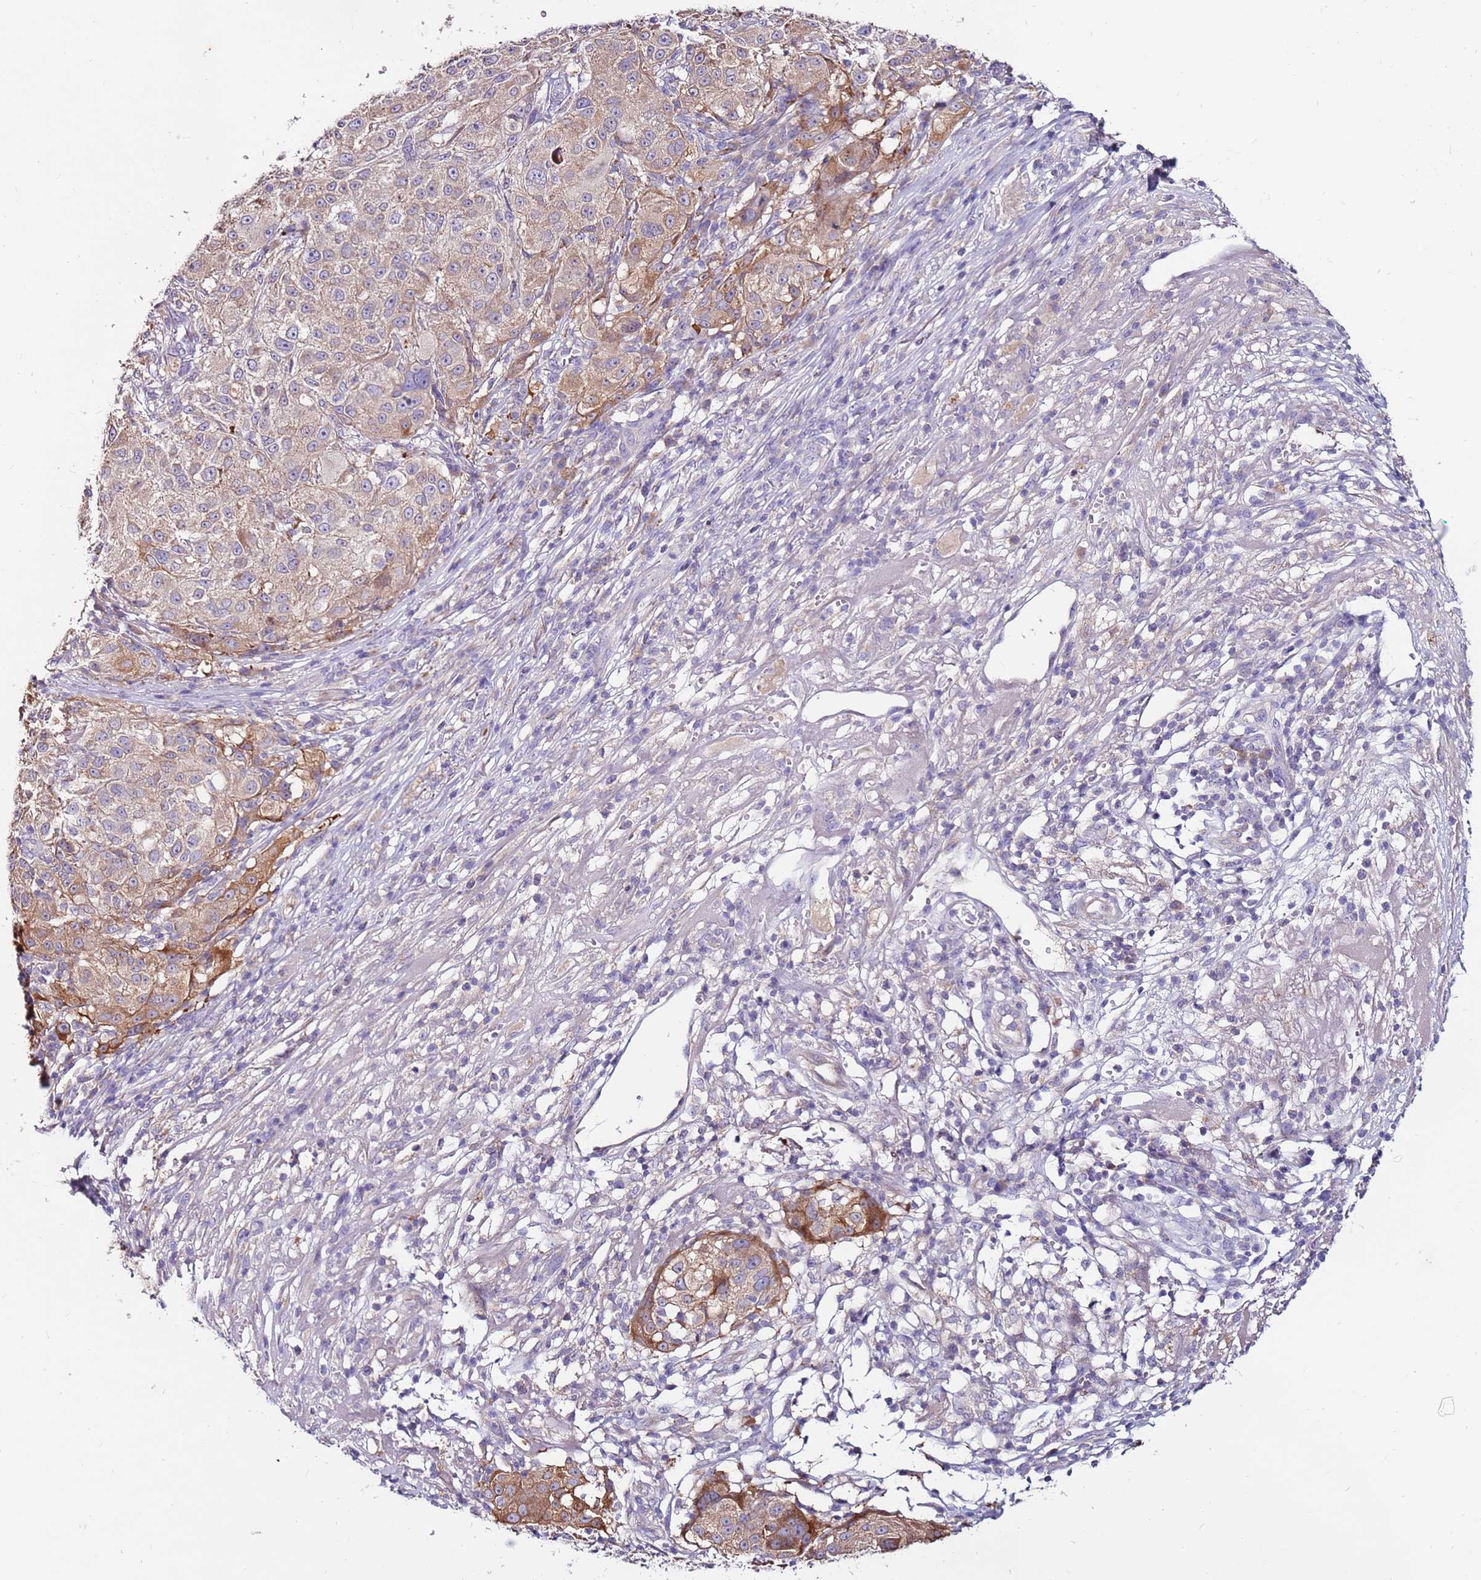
{"staining": {"intensity": "moderate", "quantity": "<25%", "location": "cytoplasmic/membranous"}, "tissue": "melanoma", "cell_type": "Tumor cells", "image_type": "cancer", "snomed": [{"axis": "morphology", "description": "Necrosis, NOS"}, {"axis": "morphology", "description": "Malignant melanoma, NOS"}, {"axis": "topography", "description": "Skin"}], "caption": "Moderate cytoplasmic/membranous positivity for a protein is identified in about <25% of tumor cells of malignant melanoma using immunohistochemistry (IHC).", "gene": "SLC44A4", "patient": {"sex": "female", "age": 87}}